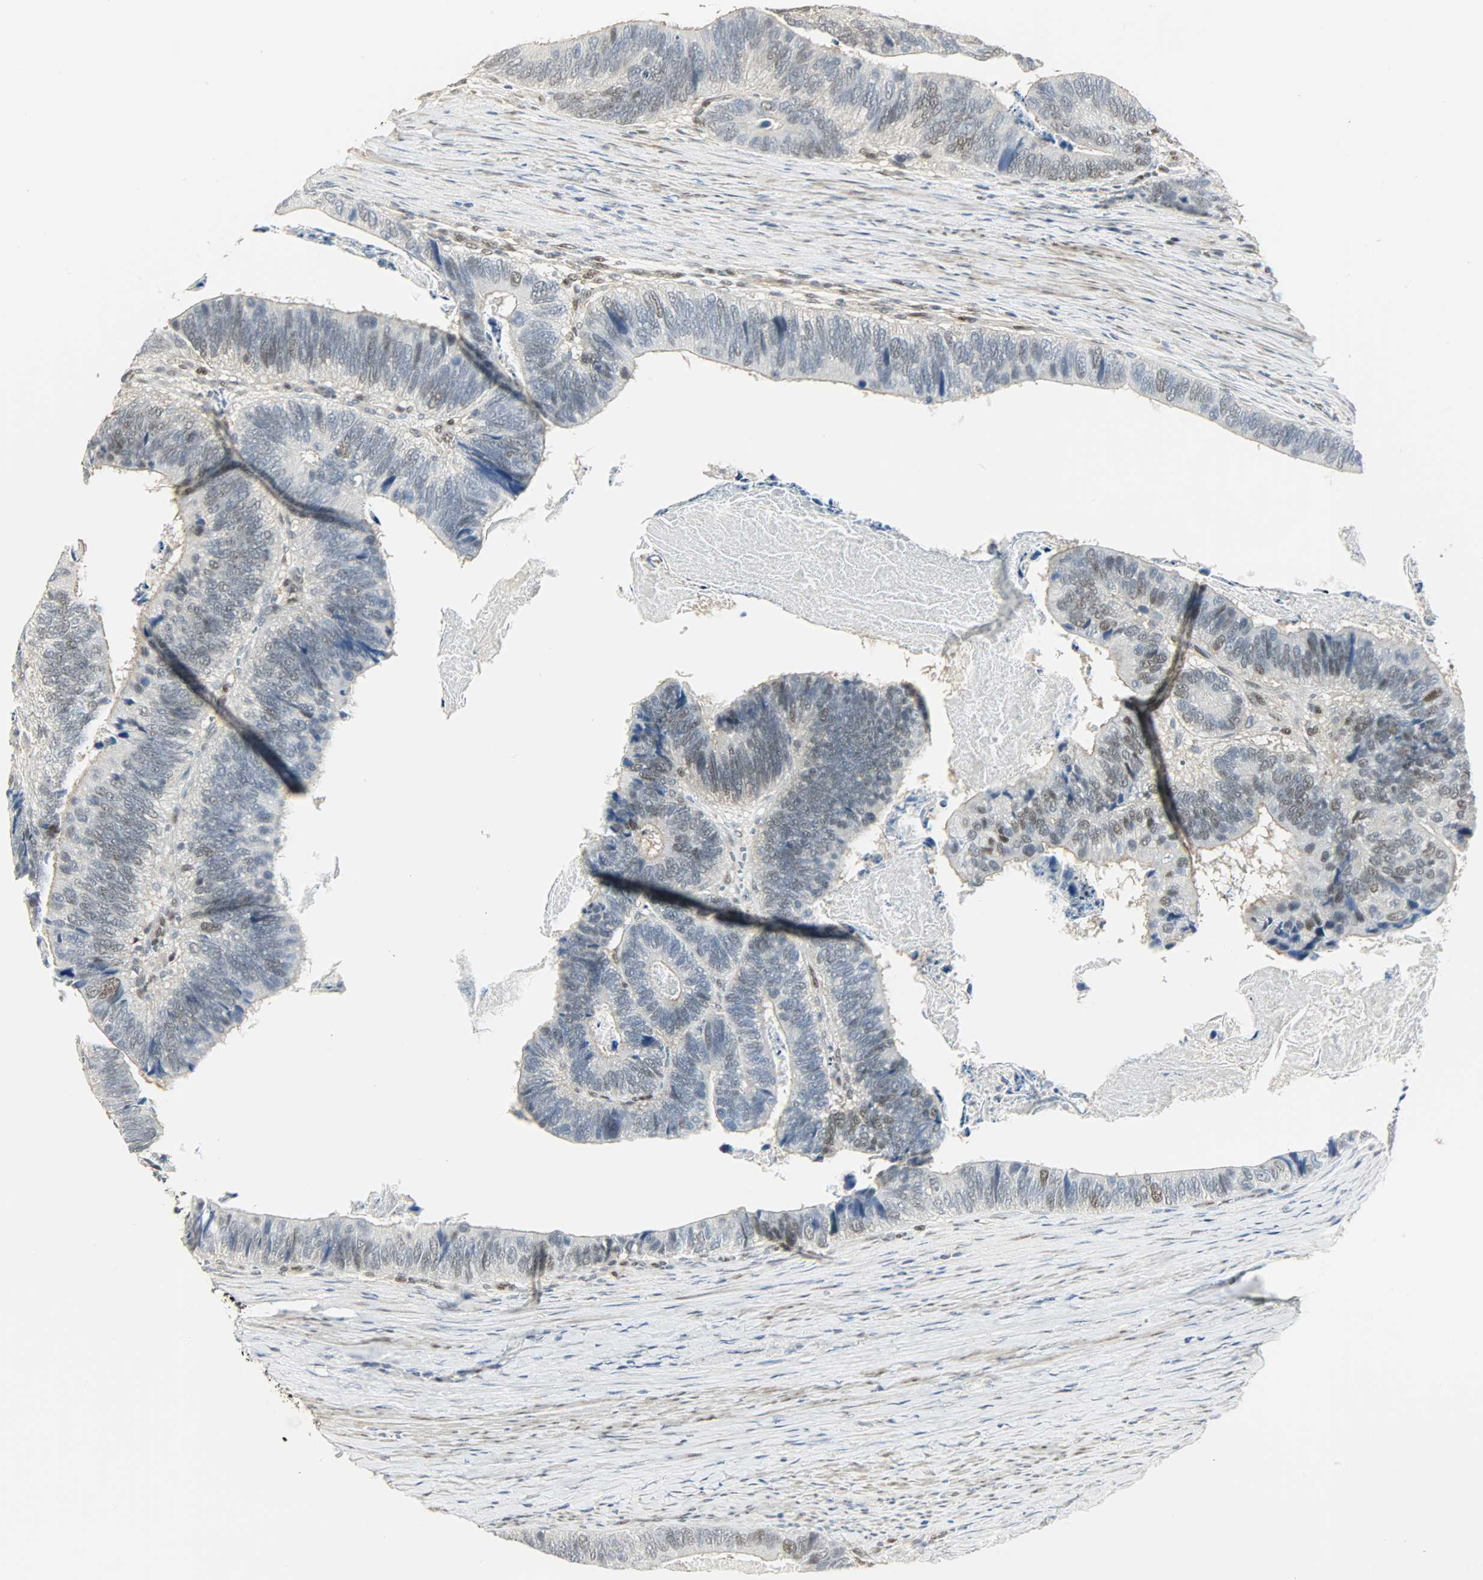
{"staining": {"intensity": "weak", "quantity": "<25%", "location": "nuclear"}, "tissue": "colorectal cancer", "cell_type": "Tumor cells", "image_type": "cancer", "snomed": [{"axis": "morphology", "description": "Adenocarcinoma, NOS"}, {"axis": "topography", "description": "Colon"}], "caption": "The histopathology image shows no significant staining in tumor cells of colorectal cancer.", "gene": "NPEPL1", "patient": {"sex": "male", "age": 72}}